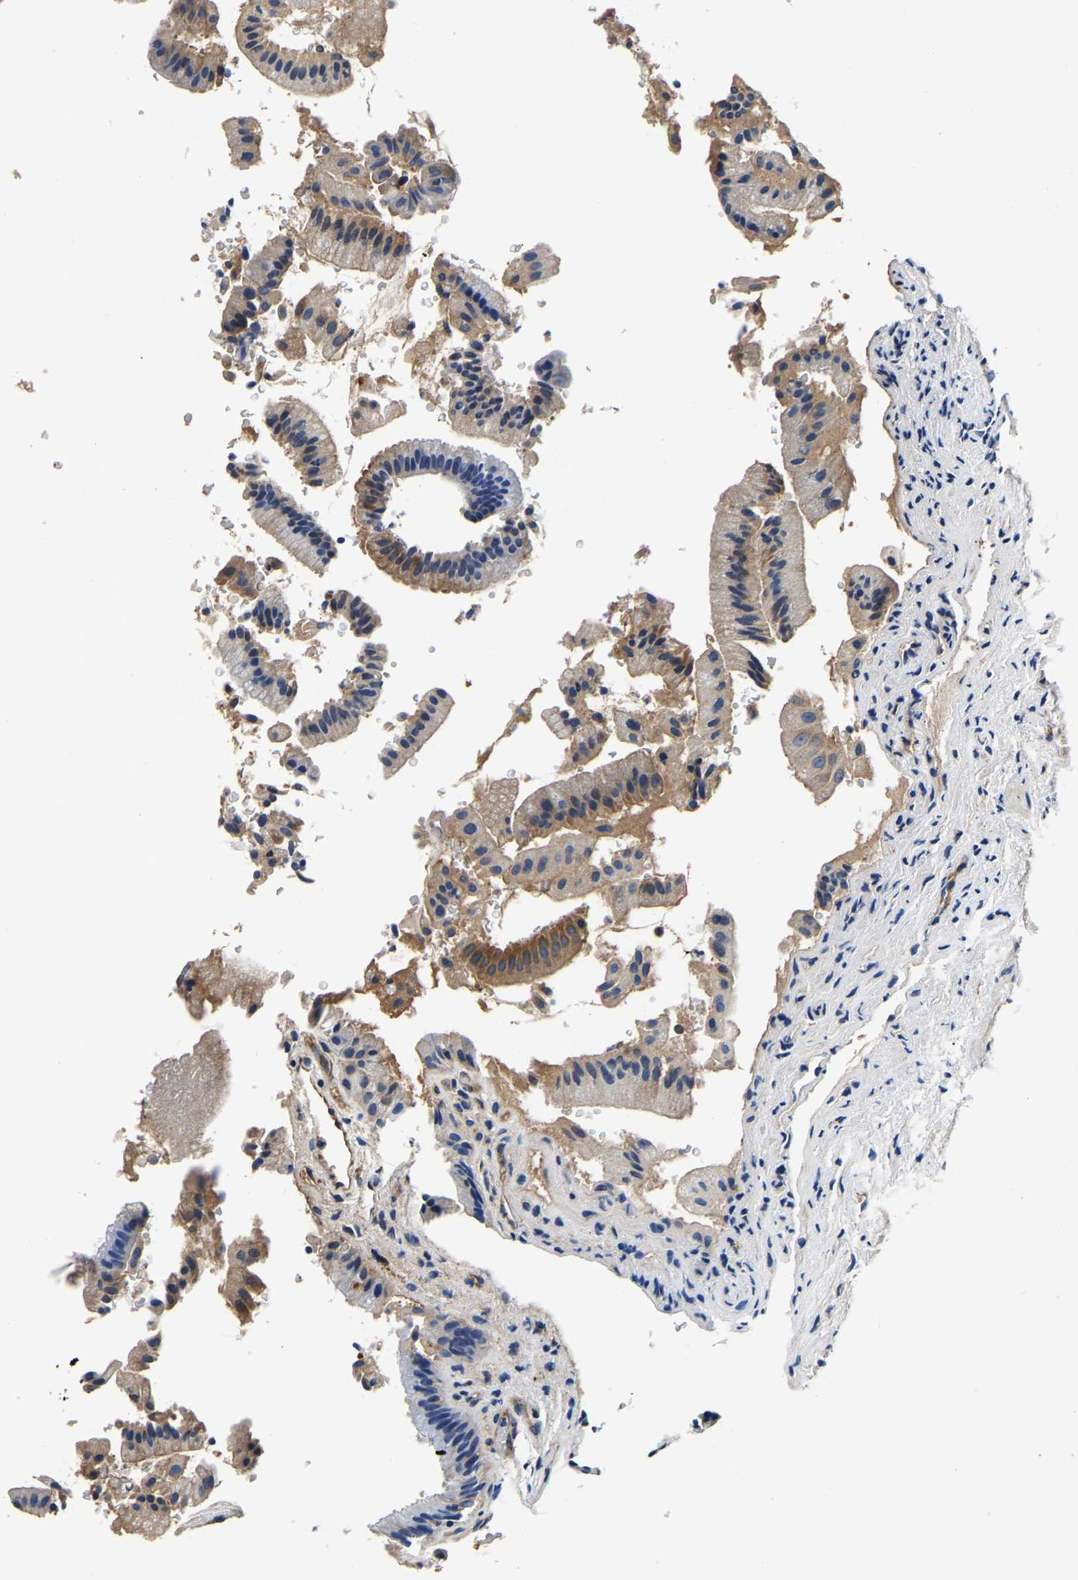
{"staining": {"intensity": "moderate", "quantity": ">75%", "location": "cytoplasmic/membranous"}, "tissue": "gallbladder", "cell_type": "Glandular cells", "image_type": "normal", "snomed": [{"axis": "morphology", "description": "Normal tissue, NOS"}, {"axis": "topography", "description": "Gallbladder"}], "caption": "About >75% of glandular cells in benign human gallbladder display moderate cytoplasmic/membranous protein expression as visualized by brown immunohistochemical staining.", "gene": "SH3GLB1", "patient": {"sex": "male", "age": 49}}